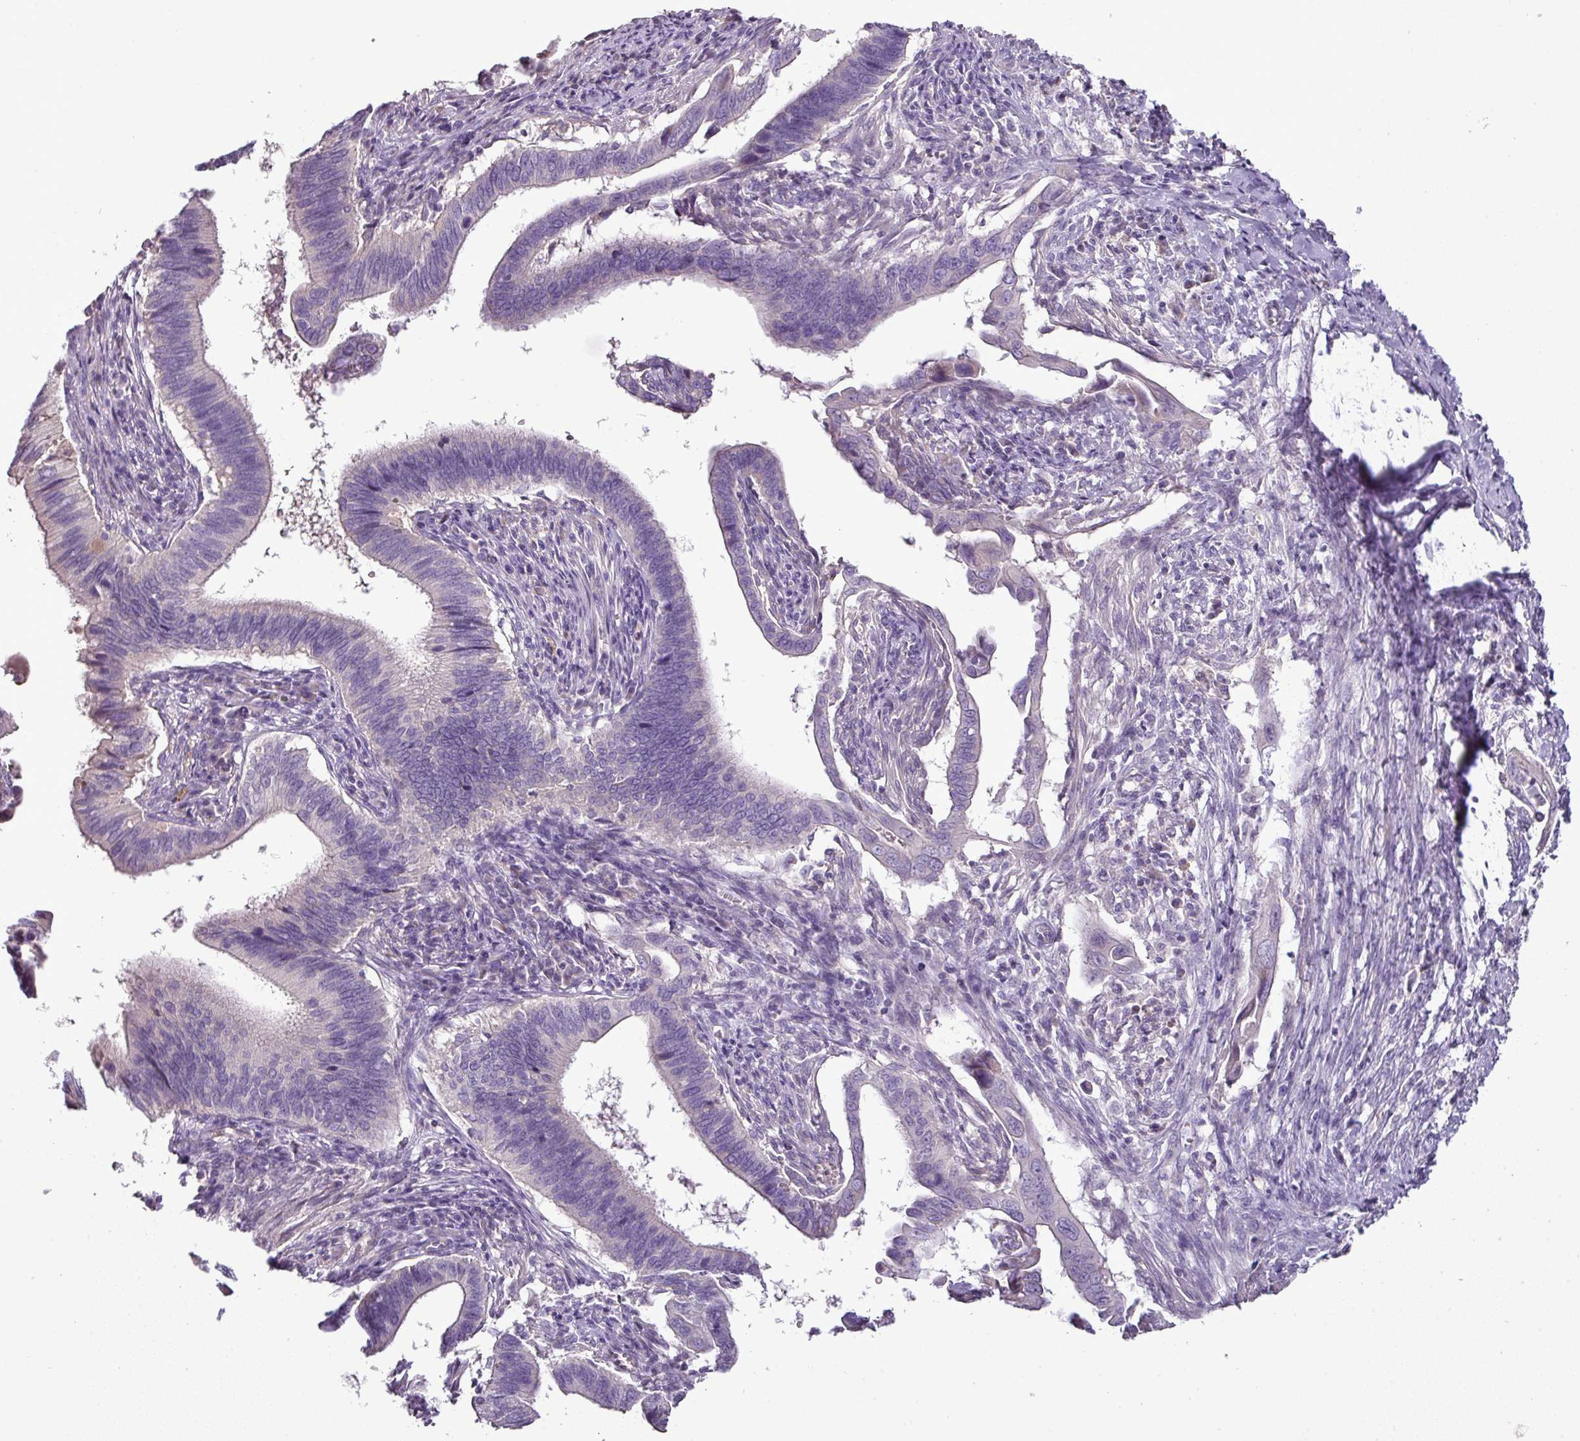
{"staining": {"intensity": "negative", "quantity": "none", "location": "none"}, "tissue": "cervical cancer", "cell_type": "Tumor cells", "image_type": "cancer", "snomed": [{"axis": "morphology", "description": "Adenocarcinoma, NOS"}, {"axis": "topography", "description": "Cervix"}], "caption": "The micrograph displays no staining of tumor cells in adenocarcinoma (cervical). Nuclei are stained in blue.", "gene": "BRINP2", "patient": {"sex": "female", "age": 42}}